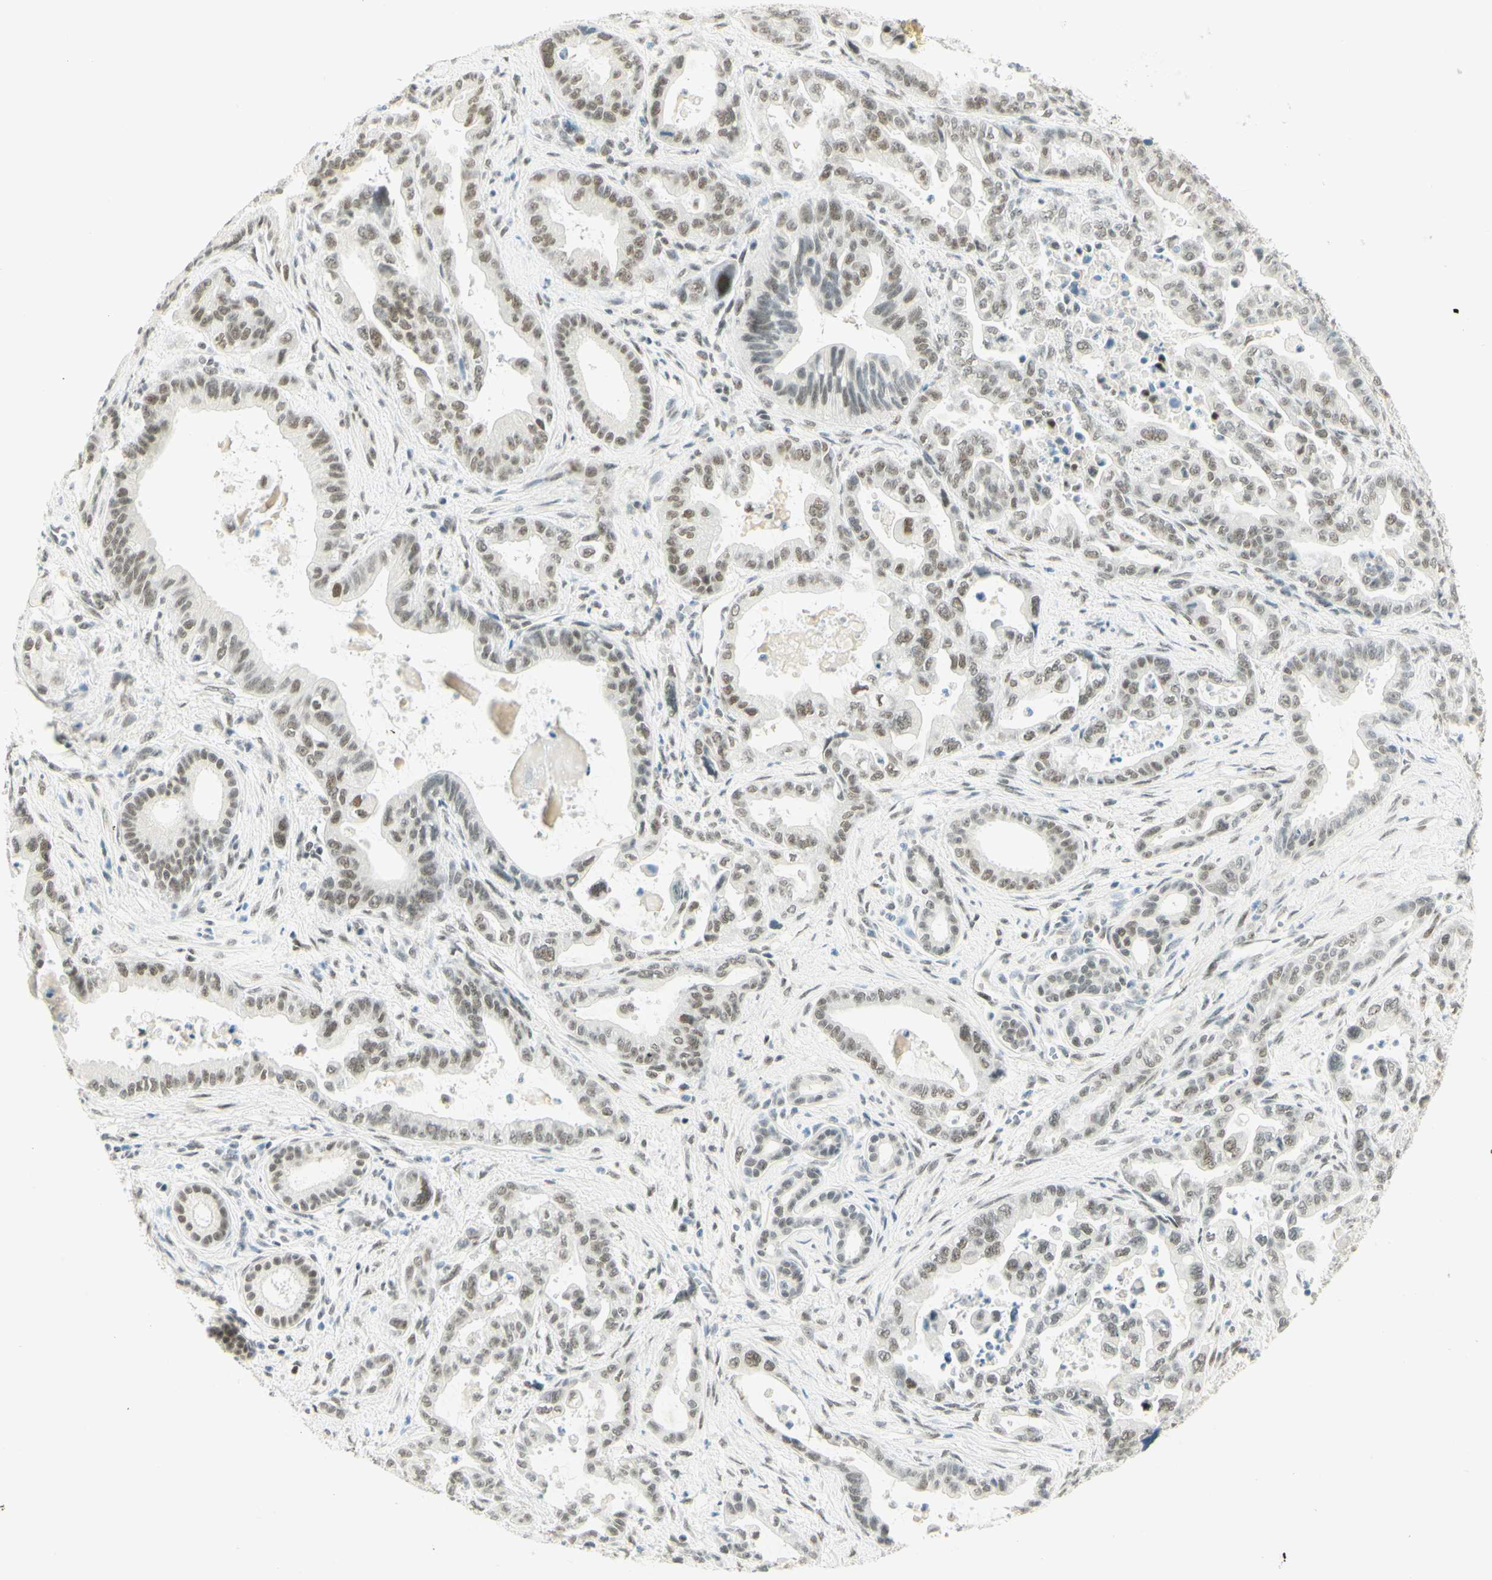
{"staining": {"intensity": "weak", "quantity": "25%-75%", "location": "nuclear"}, "tissue": "pancreatic cancer", "cell_type": "Tumor cells", "image_type": "cancer", "snomed": [{"axis": "morphology", "description": "Adenocarcinoma, NOS"}, {"axis": "topography", "description": "Pancreas"}], "caption": "The immunohistochemical stain labels weak nuclear positivity in tumor cells of adenocarcinoma (pancreatic) tissue.", "gene": "PMS2", "patient": {"sex": "male", "age": 70}}